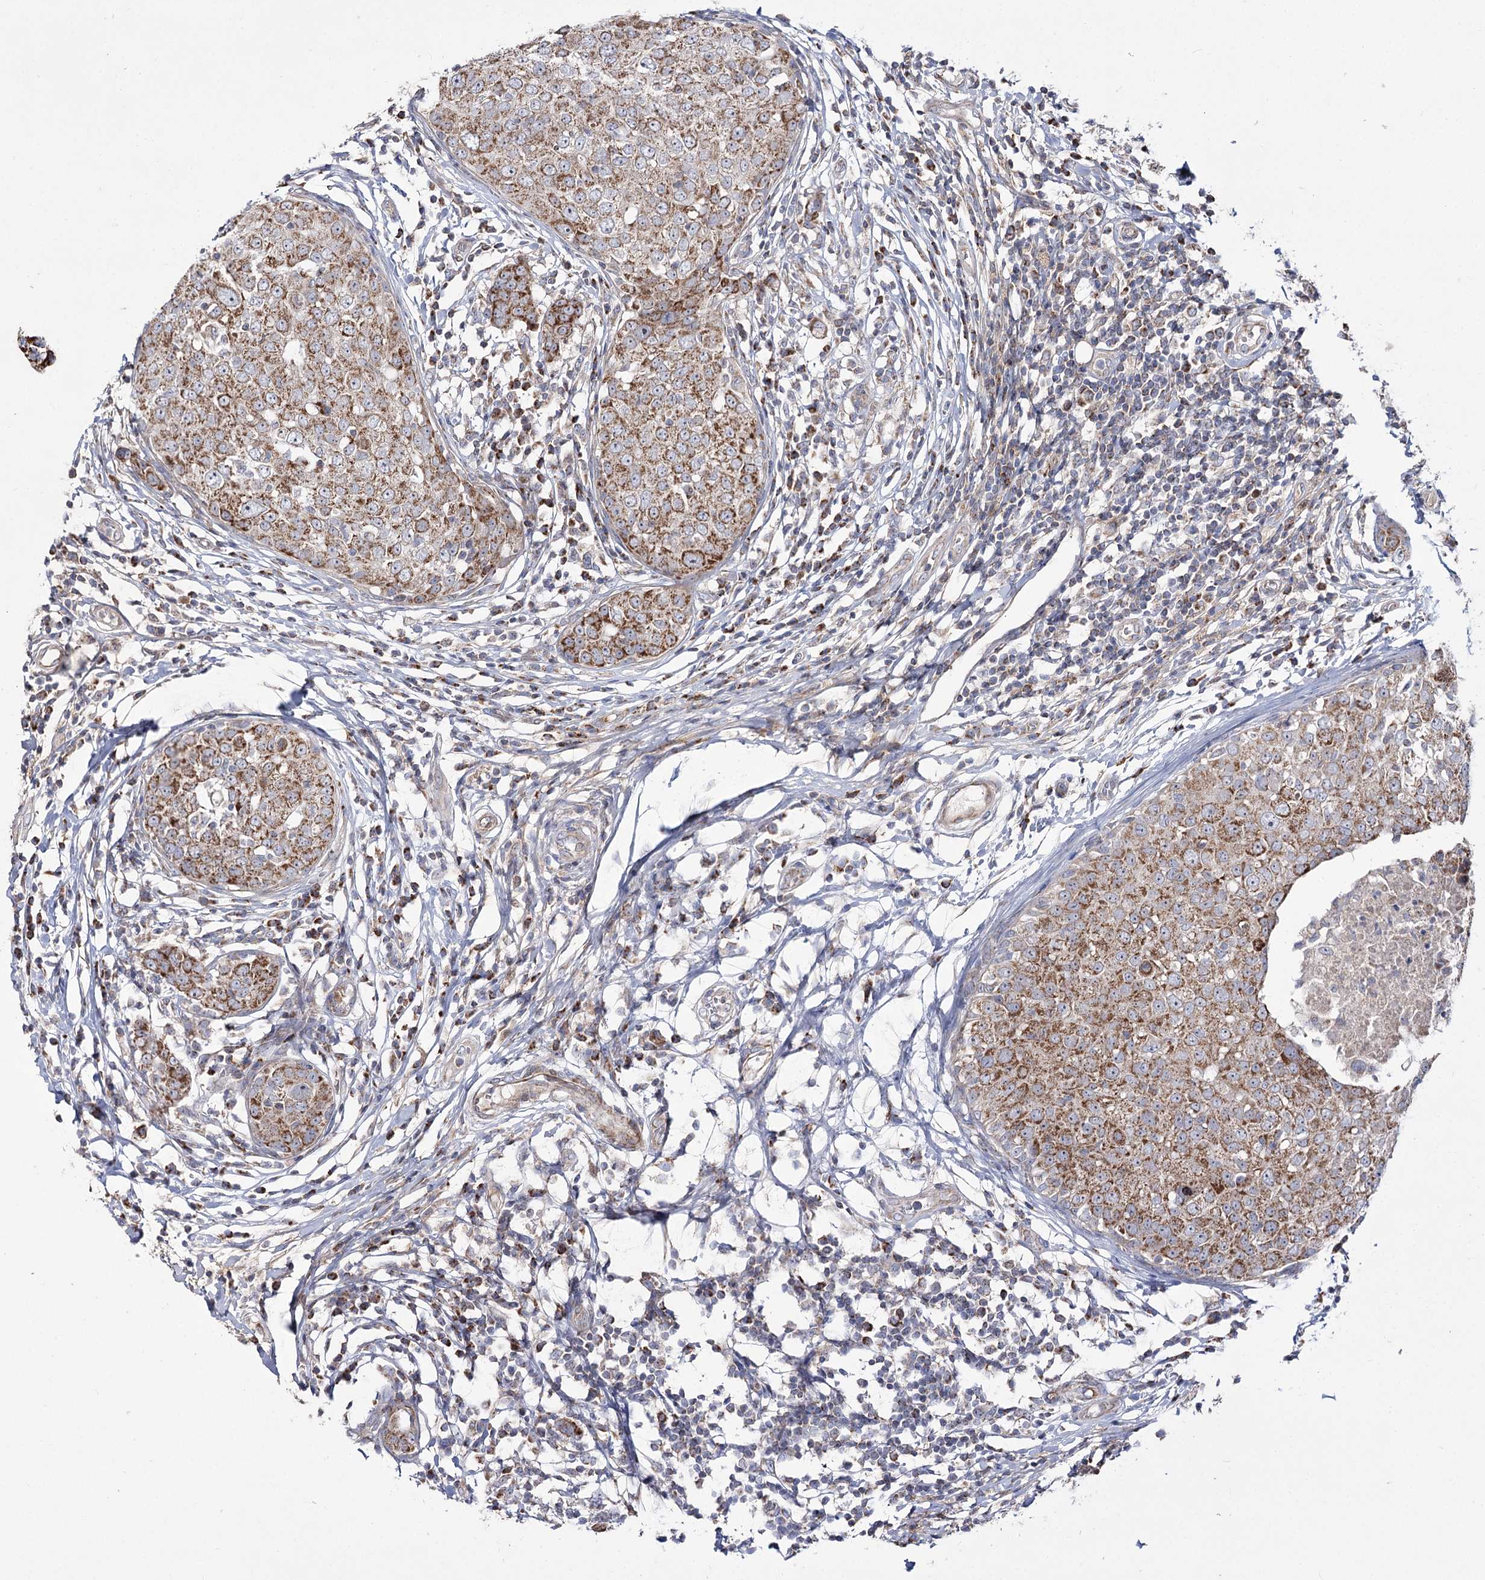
{"staining": {"intensity": "strong", "quantity": ">75%", "location": "cytoplasmic/membranous"}, "tissue": "breast cancer", "cell_type": "Tumor cells", "image_type": "cancer", "snomed": [{"axis": "morphology", "description": "Duct carcinoma"}, {"axis": "topography", "description": "Breast"}], "caption": "This photomicrograph displays IHC staining of invasive ductal carcinoma (breast), with high strong cytoplasmic/membranous expression in about >75% of tumor cells.", "gene": "NADK2", "patient": {"sex": "female", "age": 27}}